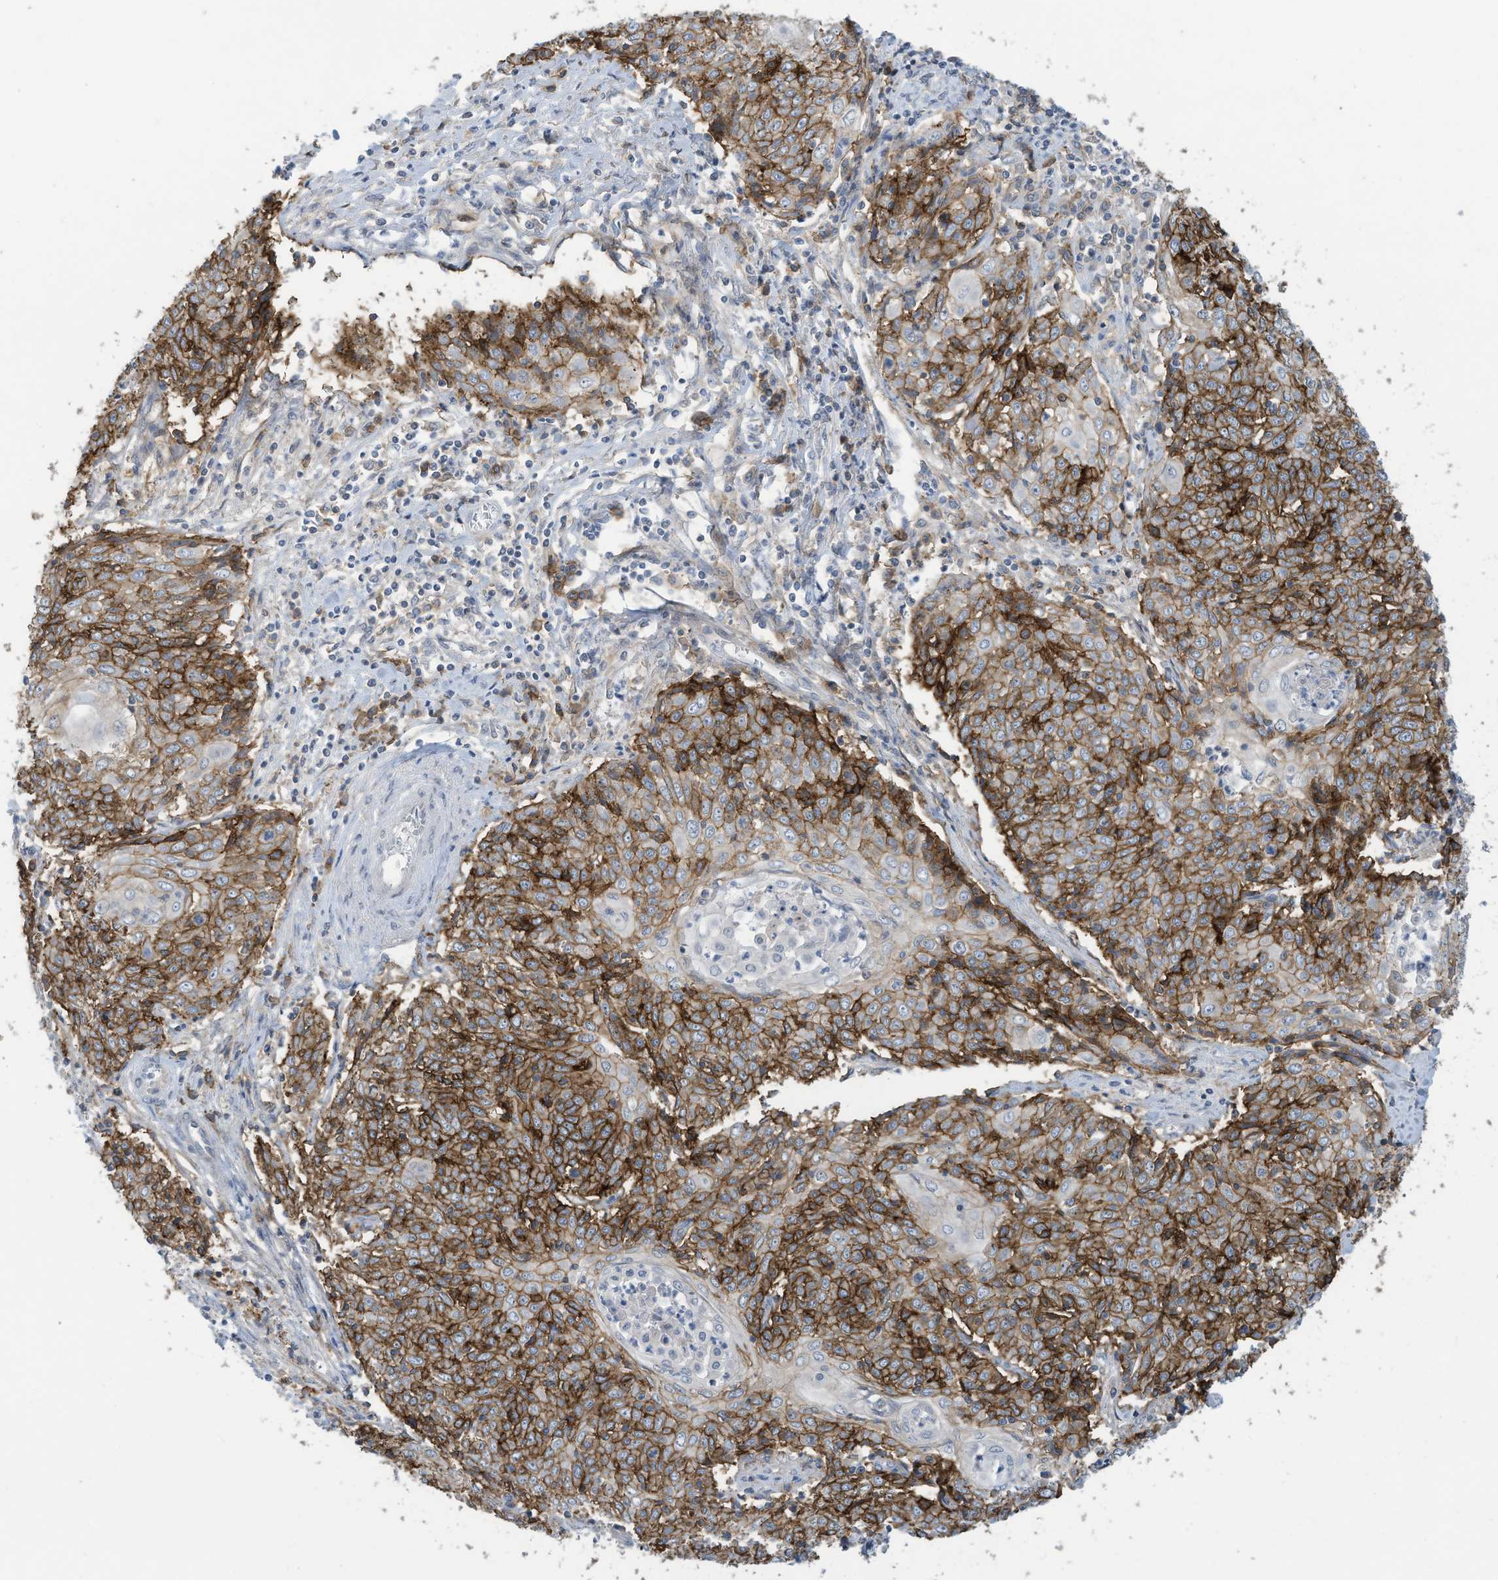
{"staining": {"intensity": "strong", "quantity": ">75%", "location": "cytoplasmic/membranous"}, "tissue": "cervical cancer", "cell_type": "Tumor cells", "image_type": "cancer", "snomed": [{"axis": "morphology", "description": "Squamous cell carcinoma, NOS"}, {"axis": "topography", "description": "Cervix"}], "caption": "The photomicrograph displays immunohistochemical staining of cervical squamous cell carcinoma. There is strong cytoplasmic/membranous expression is seen in approximately >75% of tumor cells.", "gene": "SLC1A5", "patient": {"sex": "female", "age": 48}}